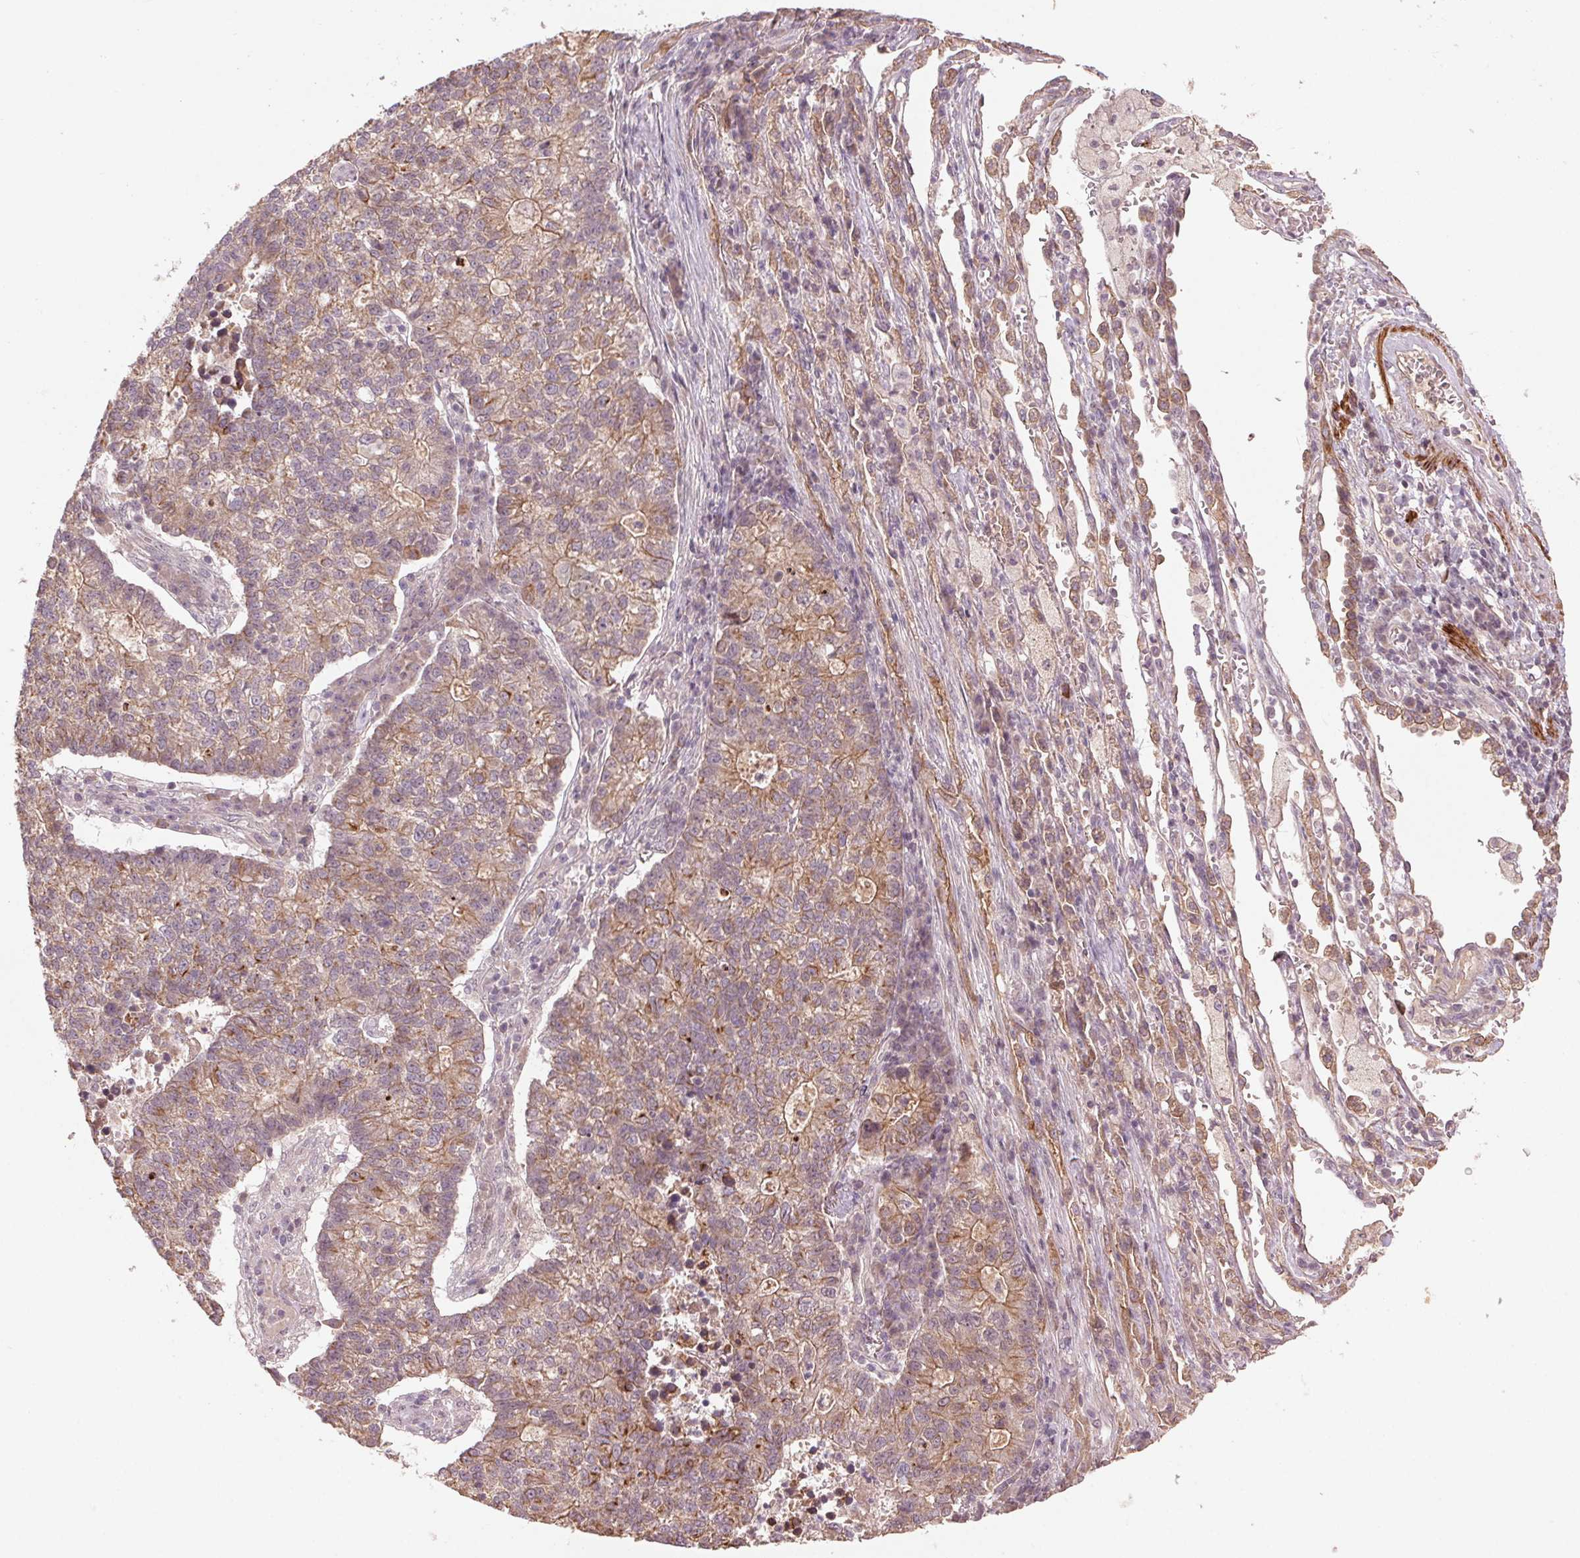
{"staining": {"intensity": "moderate", "quantity": "25%-75%", "location": "cytoplasmic/membranous"}, "tissue": "lung cancer", "cell_type": "Tumor cells", "image_type": "cancer", "snomed": [{"axis": "morphology", "description": "Adenocarcinoma, NOS"}, {"axis": "topography", "description": "Lung"}], "caption": "The photomicrograph reveals immunohistochemical staining of adenocarcinoma (lung). There is moderate cytoplasmic/membranous expression is seen in about 25%-75% of tumor cells.", "gene": "SMLR1", "patient": {"sex": "male", "age": 57}}